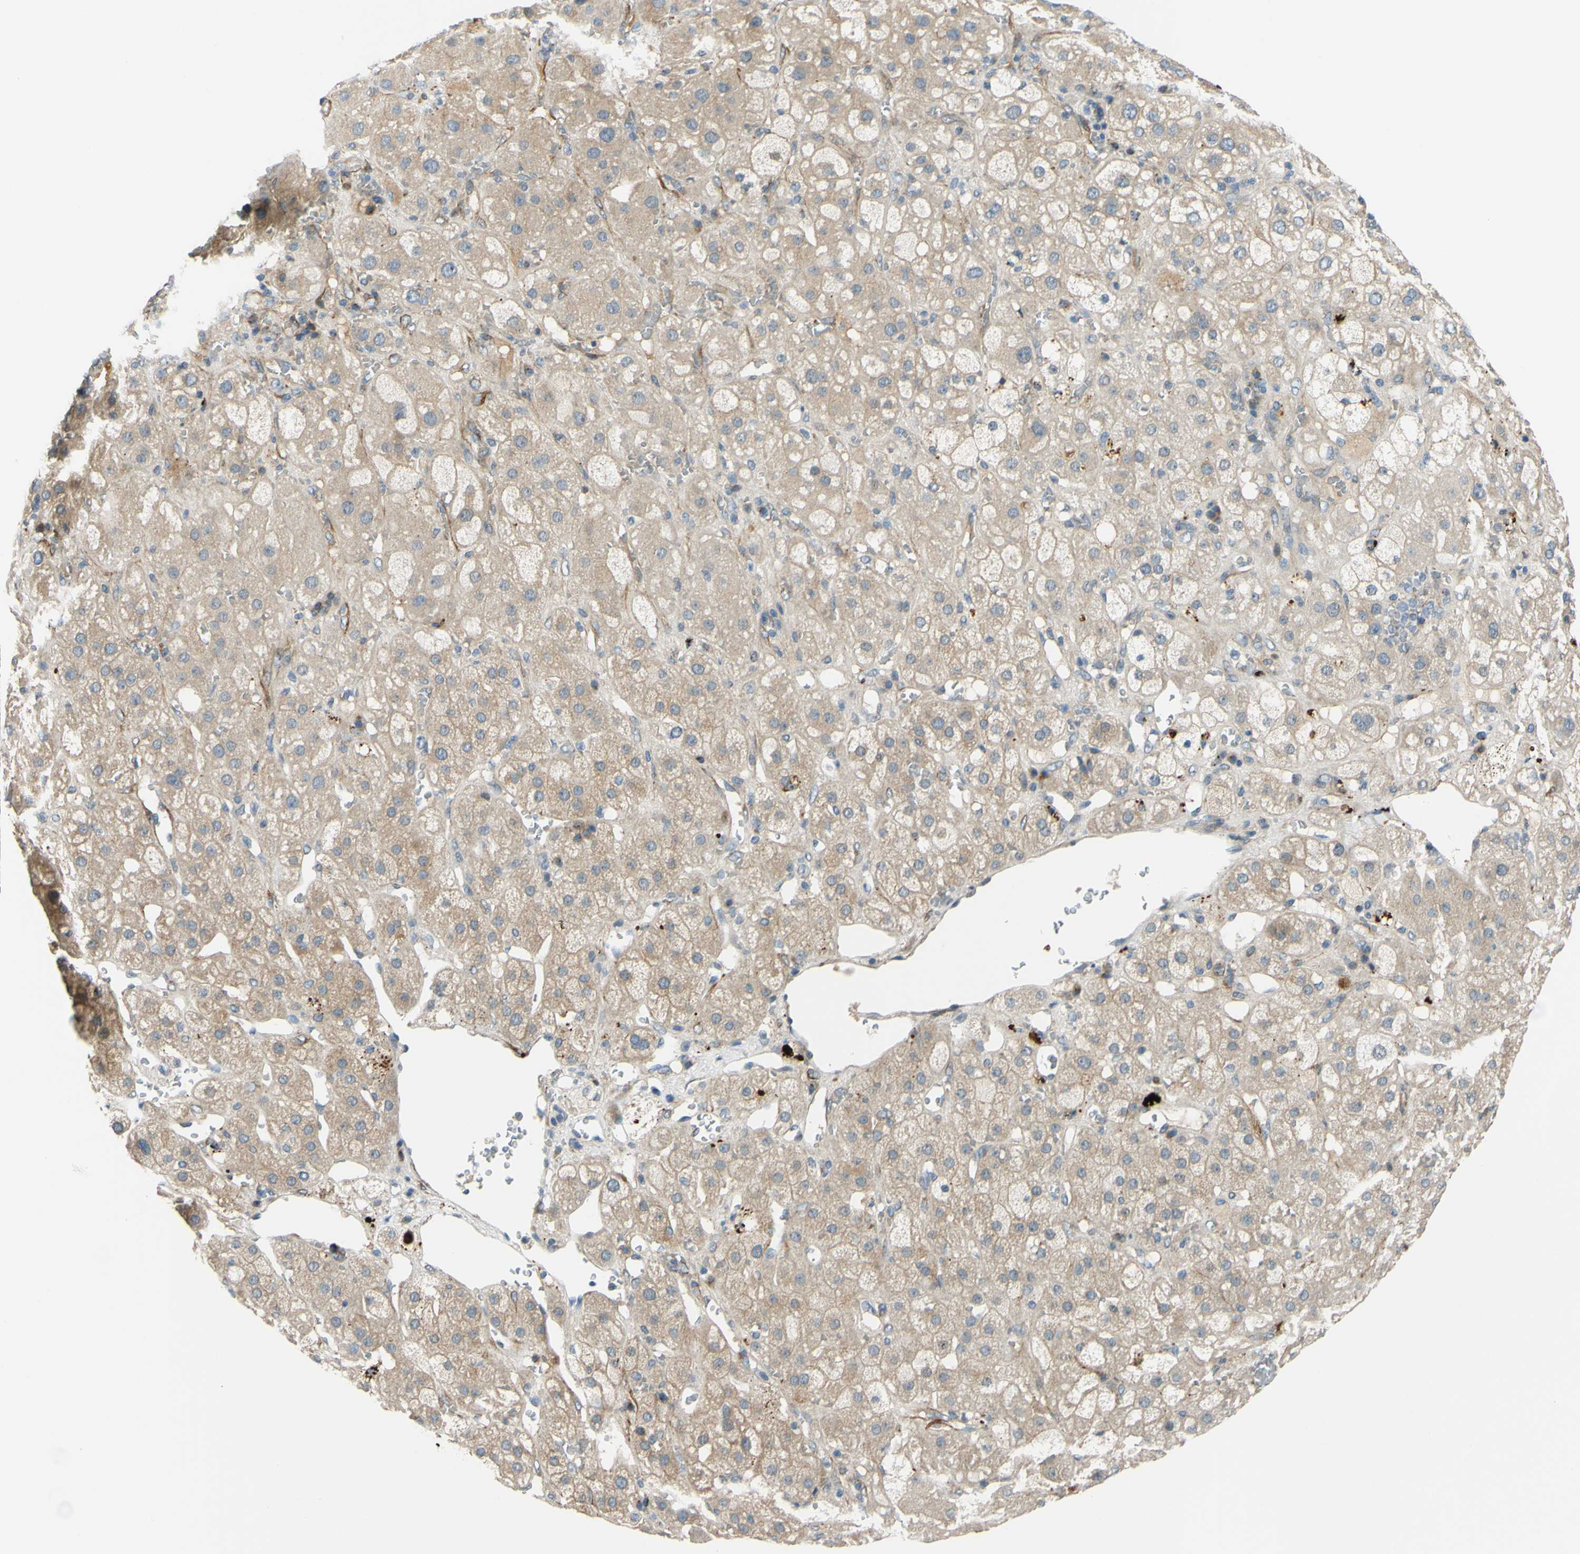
{"staining": {"intensity": "moderate", "quantity": ">75%", "location": "cytoplasmic/membranous"}, "tissue": "adrenal gland", "cell_type": "Glandular cells", "image_type": "normal", "snomed": [{"axis": "morphology", "description": "Normal tissue, NOS"}, {"axis": "topography", "description": "Adrenal gland"}], "caption": "An image of adrenal gland stained for a protein shows moderate cytoplasmic/membranous brown staining in glandular cells.", "gene": "ARHGAP1", "patient": {"sex": "female", "age": 47}}